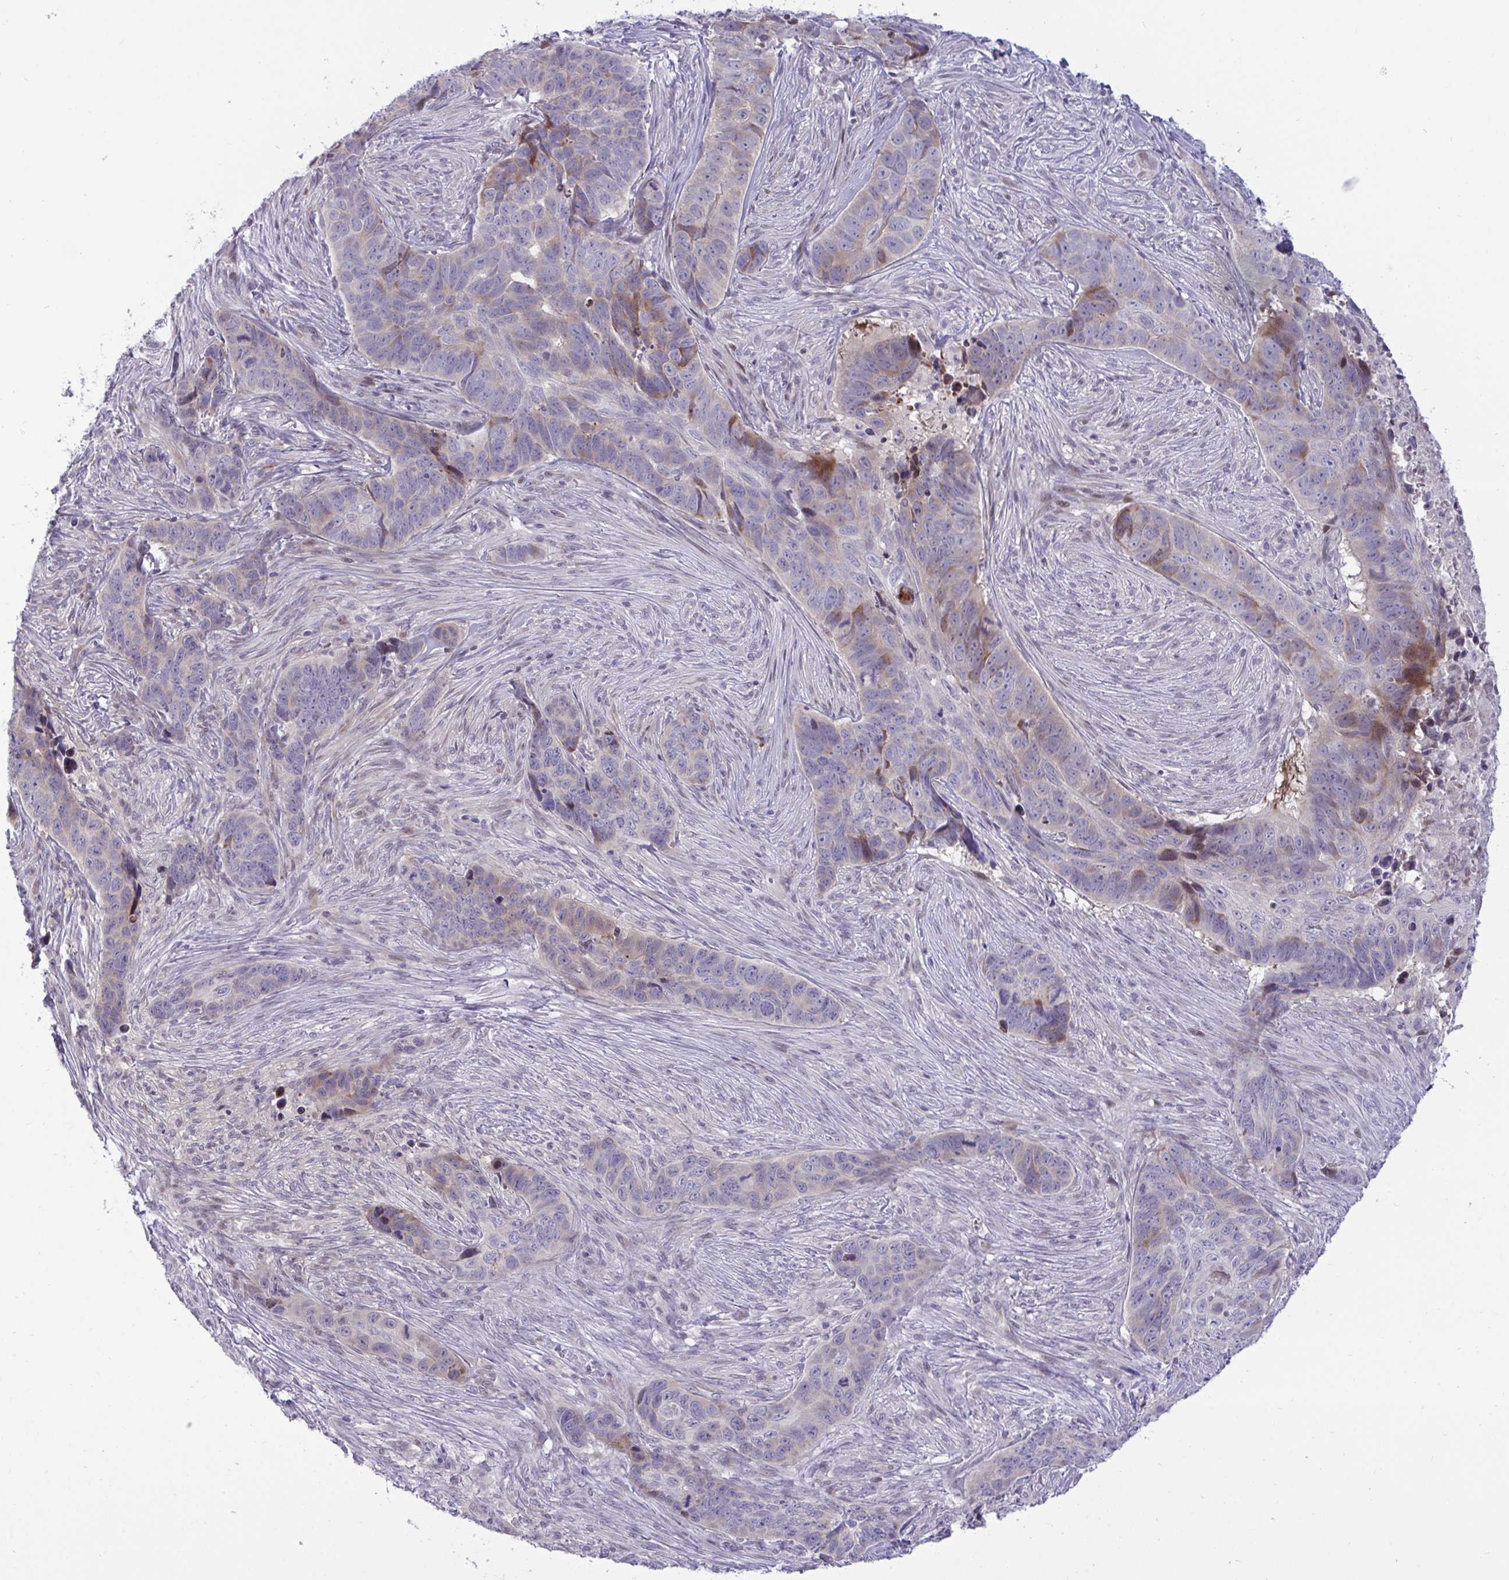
{"staining": {"intensity": "moderate", "quantity": "<25%", "location": "cytoplasmic/membranous"}, "tissue": "skin cancer", "cell_type": "Tumor cells", "image_type": "cancer", "snomed": [{"axis": "morphology", "description": "Basal cell carcinoma"}, {"axis": "topography", "description": "Skin"}], "caption": "Immunohistochemical staining of skin cancer exhibits low levels of moderate cytoplasmic/membranous staining in approximately <25% of tumor cells. (IHC, brightfield microscopy, high magnification).", "gene": "EPOP", "patient": {"sex": "female", "age": 82}}